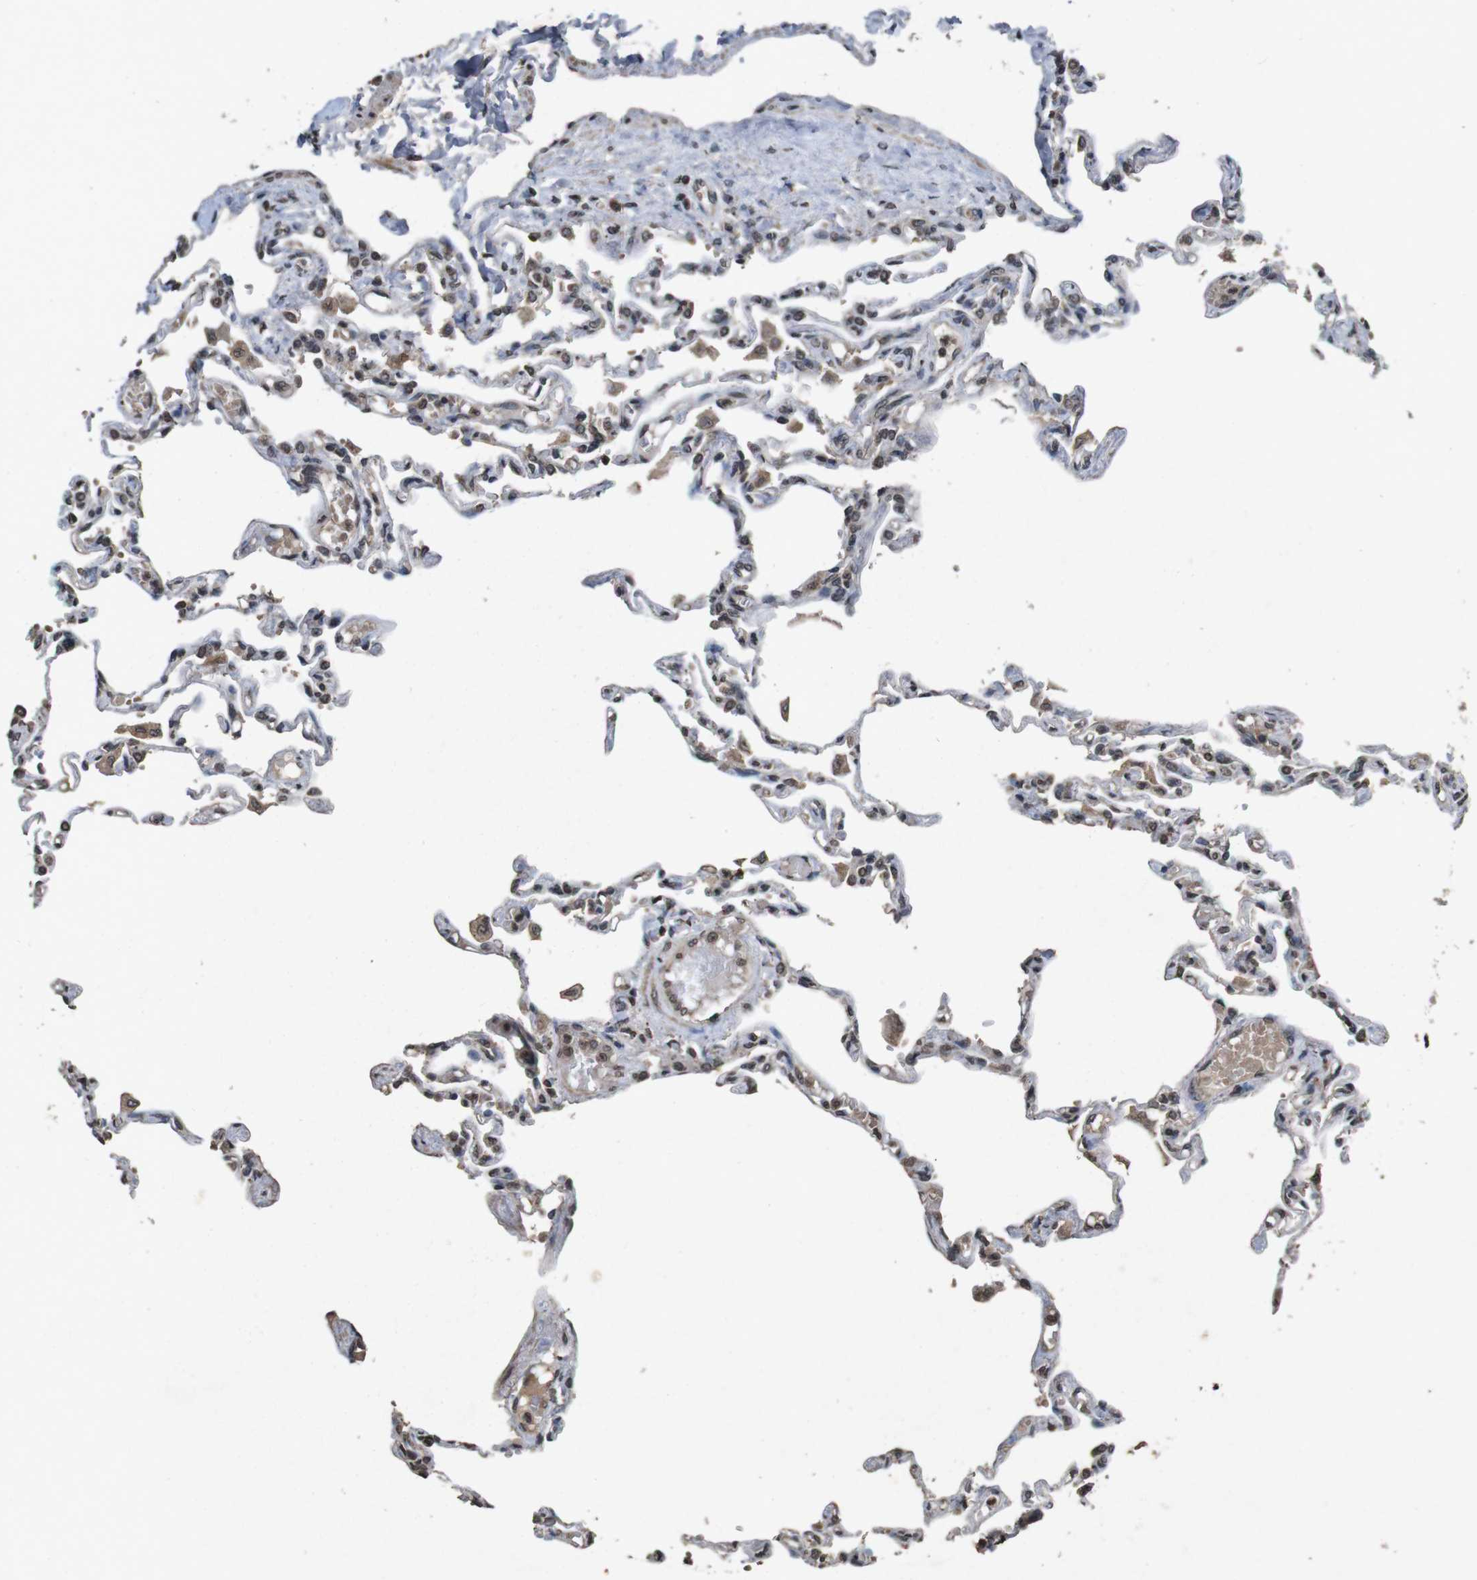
{"staining": {"intensity": "weak", "quantity": ">75%", "location": "cytoplasmic/membranous"}, "tissue": "lung", "cell_type": "Alveolar cells", "image_type": "normal", "snomed": [{"axis": "morphology", "description": "Normal tissue, NOS"}, {"axis": "topography", "description": "Lung"}], "caption": "Alveolar cells display weak cytoplasmic/membranous expression in about >75% of cells in unremarkable lung.", "gene": "SORL1", "patient": {"sex": "male", "age": 21}}